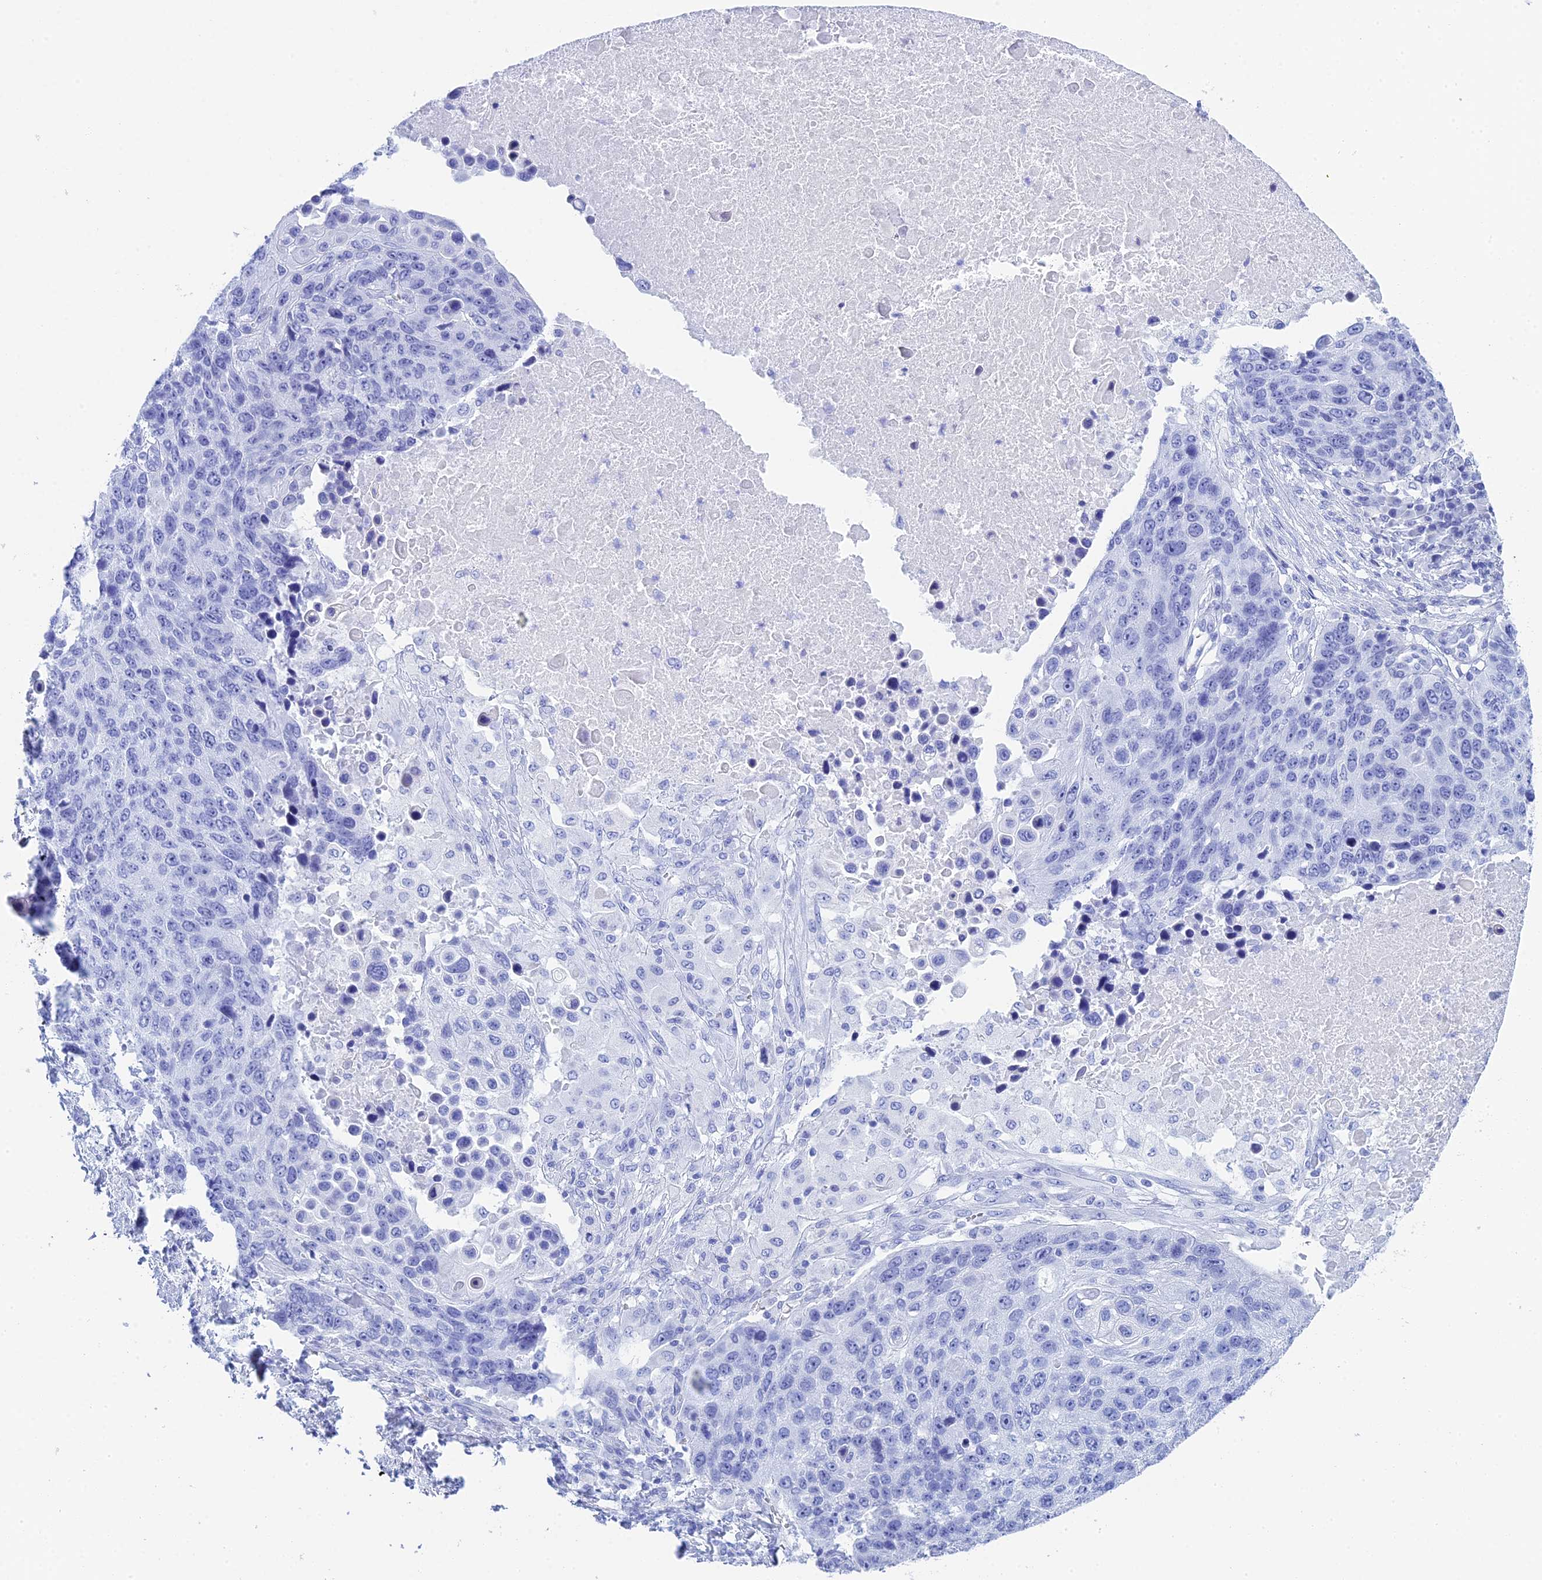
{"staining": {"intensity": "negative", "quantity": "none", "location": "none"}, "tissue": "lung cancer", "cell_type": "Tumor cells", "image_type": "cancer", "snomed": [{"axis": "morphology", "description": "Normal tissue, NOS"}, {"axis": "morphology", "description": "Squamous cell carcinoma, NOS"}, {"axis": "topography", "description": "Lymph node"}, {"axis": "topography", "description": "Lung"}], "caption": "Immunohistochemistry (IHC) photomicrograph of squamous cell carcinoma (lung) stained for a protein (brown), which displays no positivity in tumor cells.", "gene": "TEX101", "patient": {"sex": "male", "age": 66}}